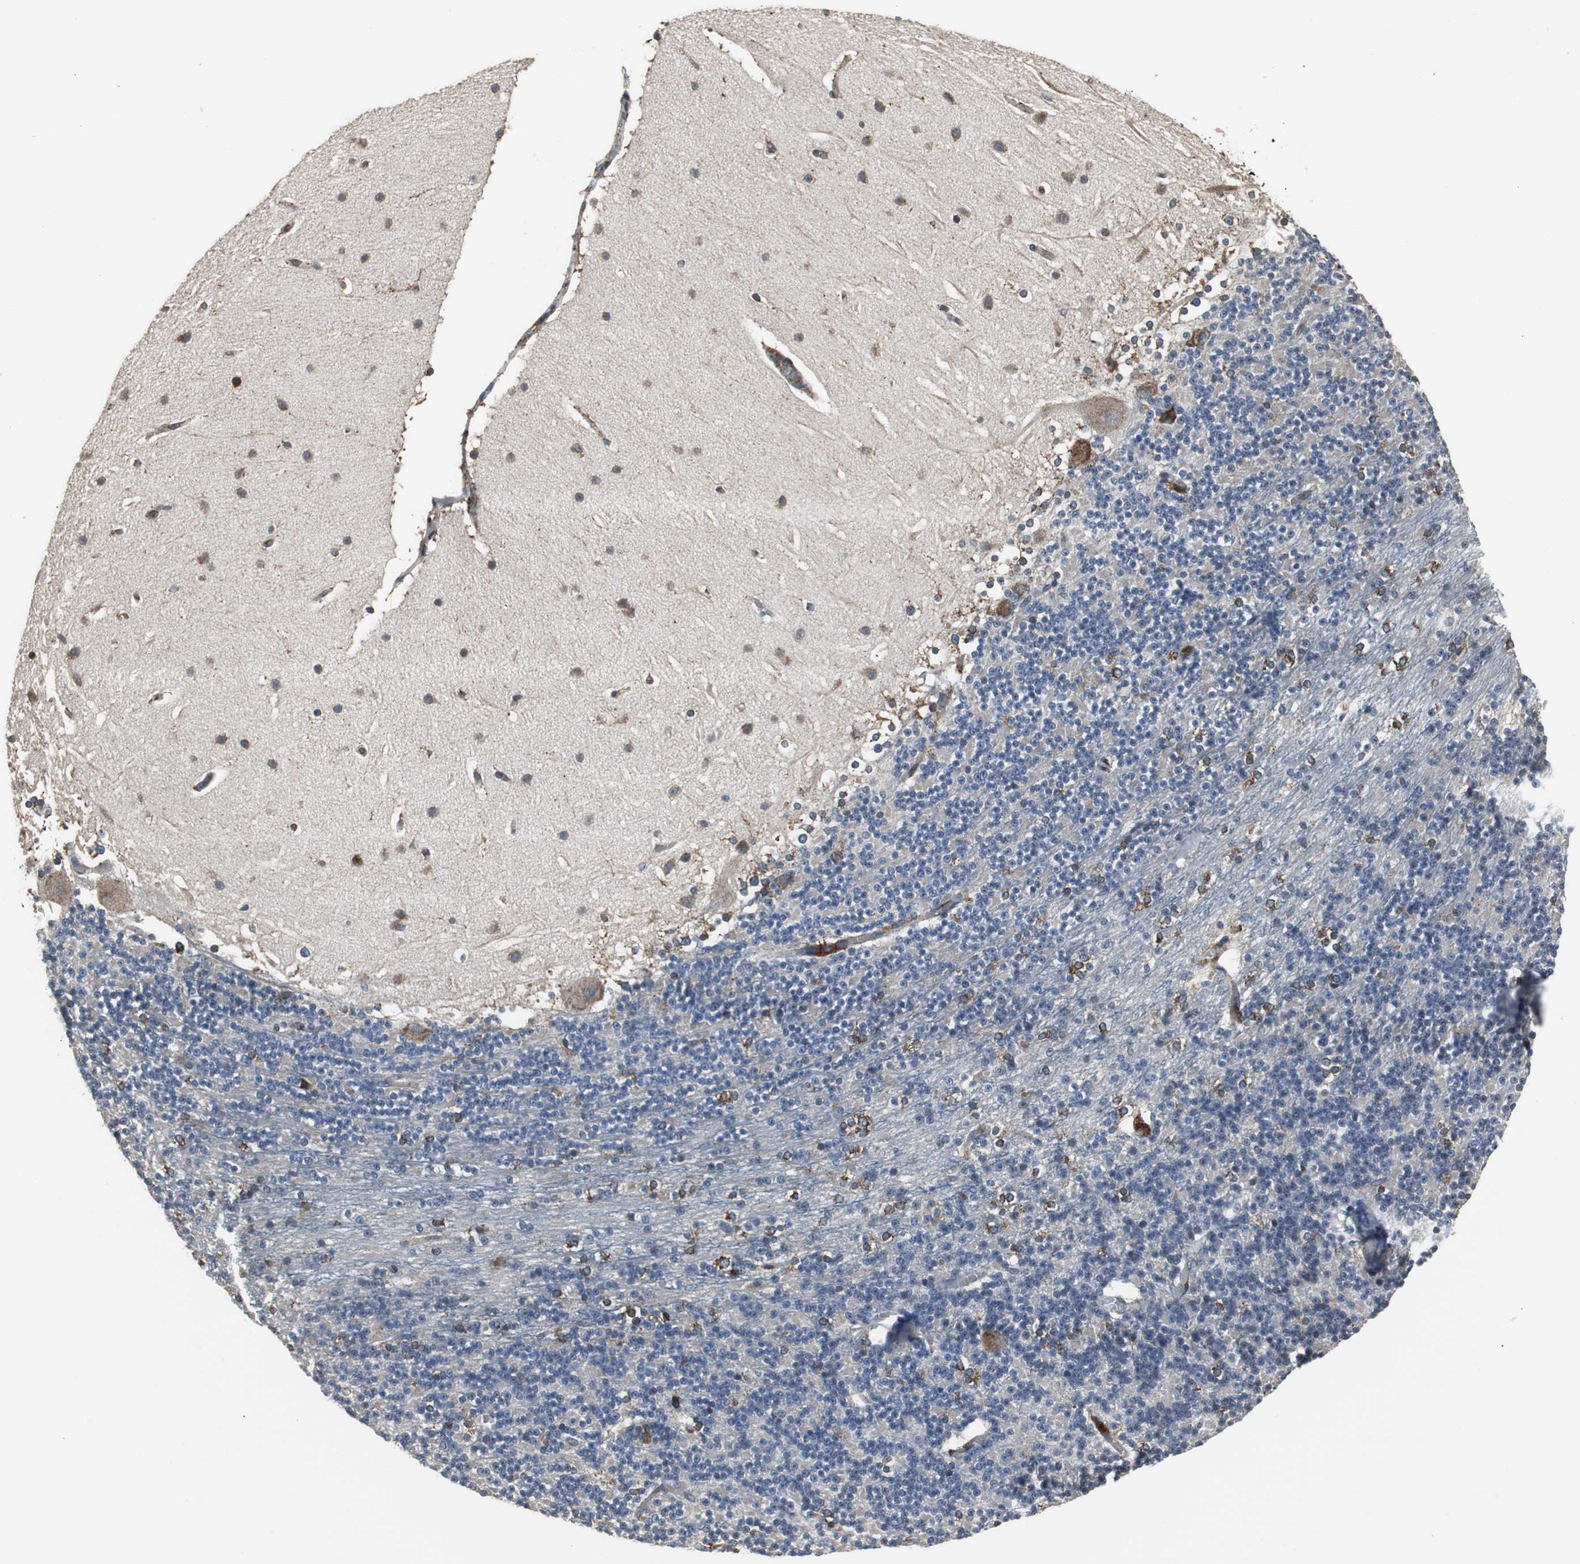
{"staining": {"intensity": "strong", "quantity": "<25%", "location": "cytoplasmic/membranous"}, "tissue": "cerebellum", "cell_type": "Cells in granular layer", "image_type": "normal", "snomed": [{"axis": "morphology", "description": "Normal tissue, NOS"}, {"axis": "topography", "description": "Cerebellum"}], "caption": "A brown stain highlights strong cytoplasmic/membranous expression of a protein in cells in granular layer of normal cerebellum. Nuclei are stained in blue.", "gene": "CALU", "patient": {"sex": "female", "age": 19}}